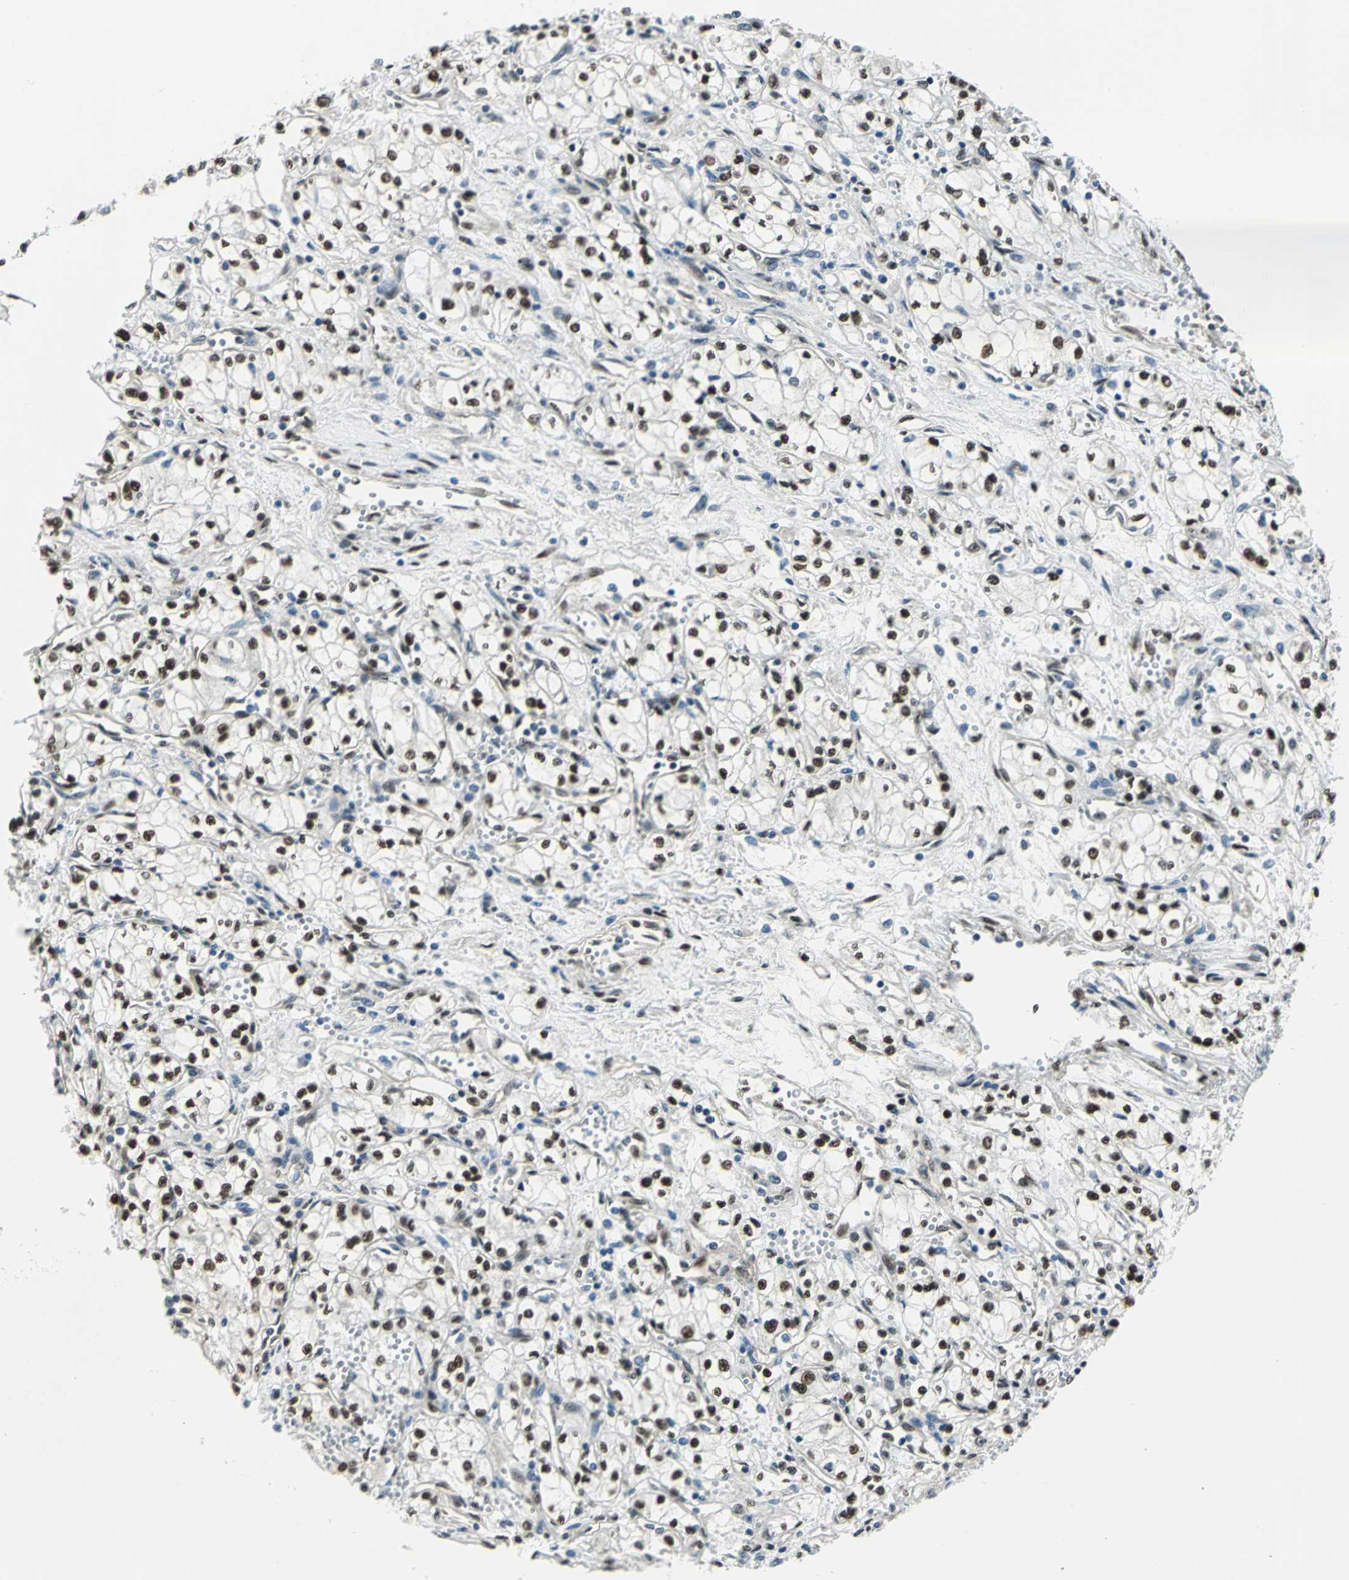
{"staining": {"intensity": "strong", "quantity": ">75%", "location": "nuclear"}, "tissue": "renal cancer", "cell_type": "Tumor cells", "image_type": "cancer", "snomed": [{"axis": "morphology", "description": "Normal tissue, NOS"}, {"axis": "morphology", "description": "Adenocarcinoma, NOS"}, {"axis": "topography", "description": "Kidney"}], "caption": "Renal cancer (adenocarcinoma) stained with a protein marker reveals strong staining in tumor cells.", "gene": "NFIA", "patient": {"sex": "male", "age": 59}}